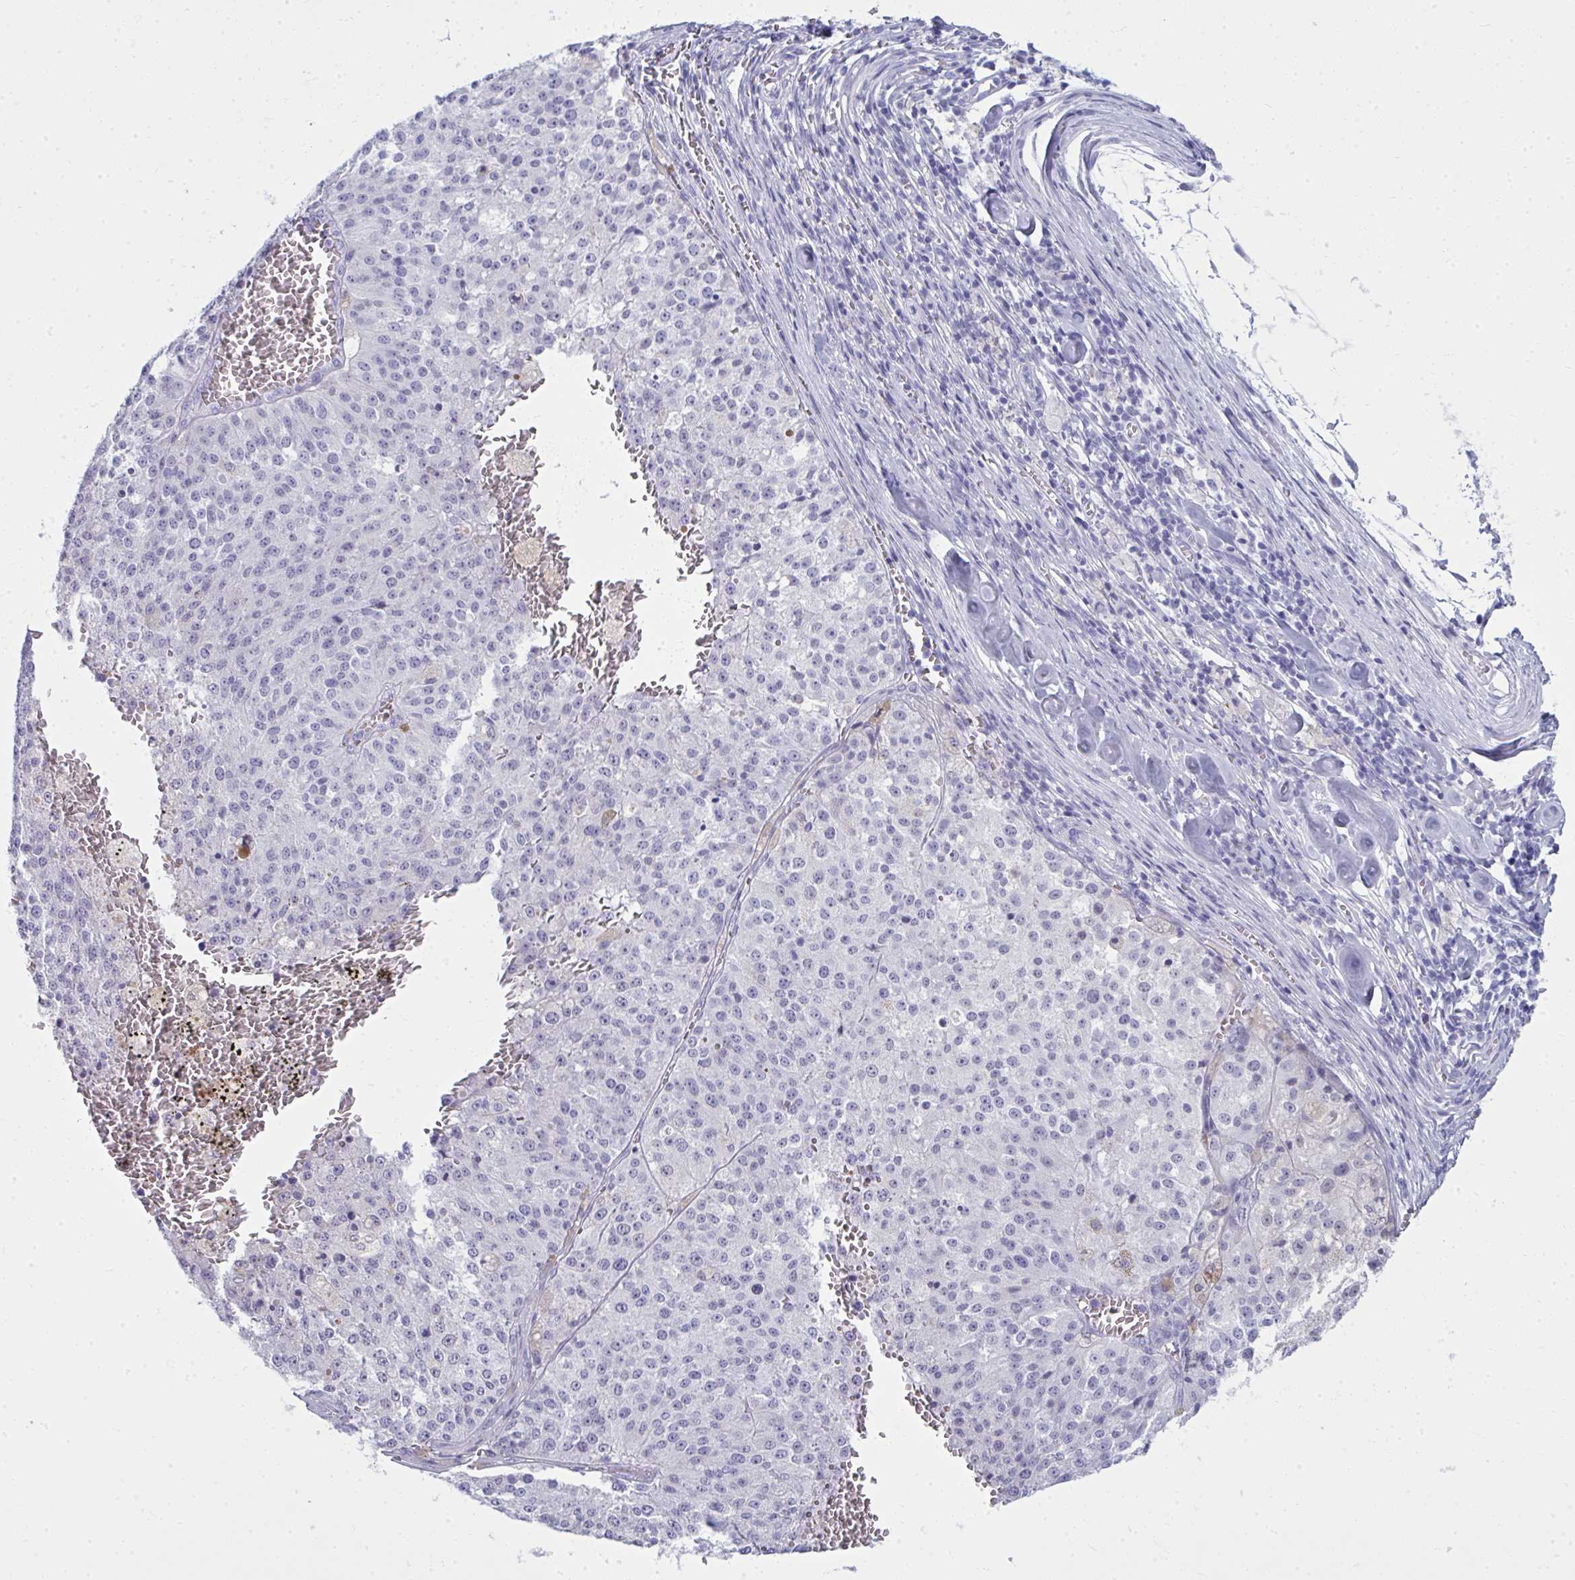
{"staining": {"intensity": "negative", "quantity": "none", "location": "none"}, "tissue": "melanoma", "cell_type": "Tumor cells", "image_type": "cancer", "snomed": [{"axis": "morphology", "description": "Malignant melanoma, Metastatic site"}, {"axis": "topography", "description": "Lymph node"}], "caption": "Immunohistochemical staining of human malignant melanoma (metastatic site) shows no significant positivity in tumor cells. (DAB (3,3'-diaminobenzidine) immunohistochemistry visualized using brightfield microscopy, high magnification).", "gene": "QDPR", "patient": {"sex": "female", "age": 64}}